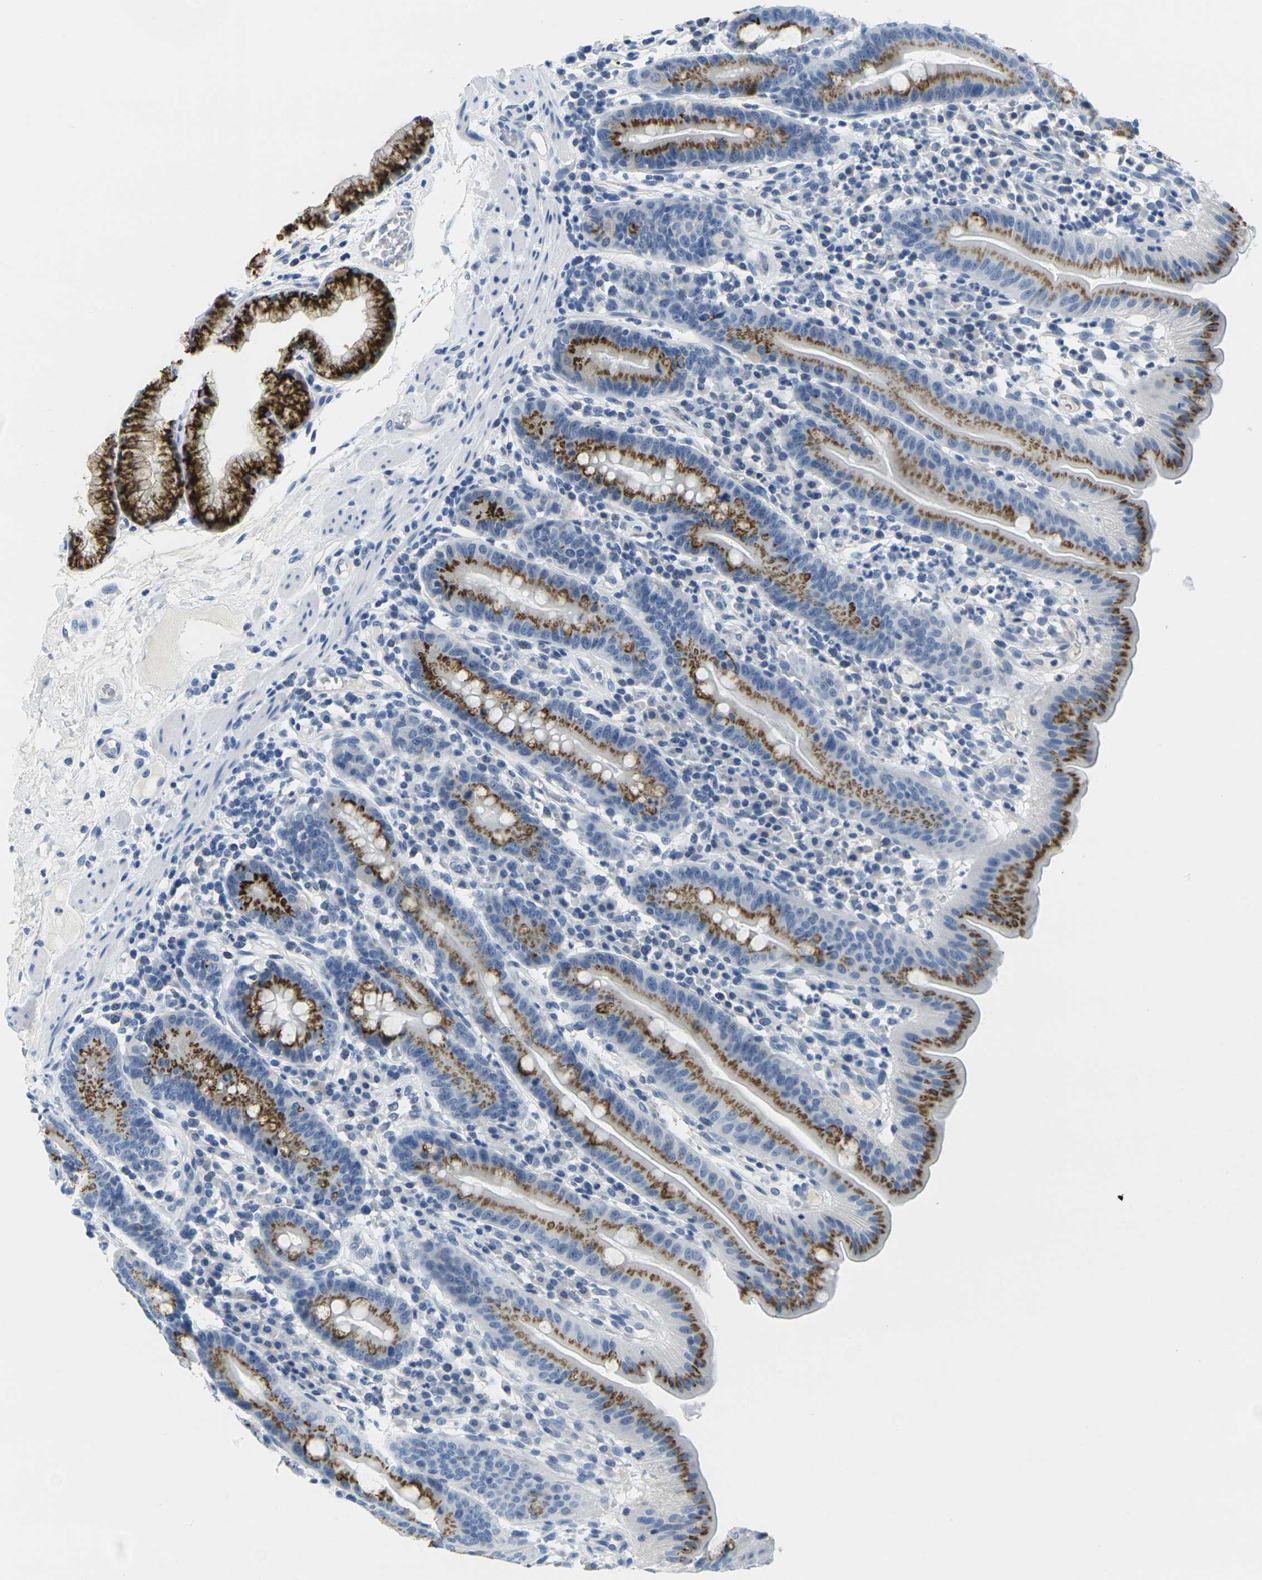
{"staining": {"intensity": "strong", "quantity": "25%-75%", "location": "cytoplasmic/membranous"}, "tissue": "duodenum", "cell_type": "Glandular cells", "image_type": "normal", "snomed": [{"axis": "morphology", "description": "Normal tissue, NOS"}, {"axis": "topography", "description": "Duodenum"}], "caption": "Strong cytoplasmic/membranous staining for a protein is appreciated in approximately 25%-75% of glandular cells of benign duodenum using immunohistochemistry (IHC).", "gene": "FAM3D", "patient": {"sex": "male", "age": 50}}